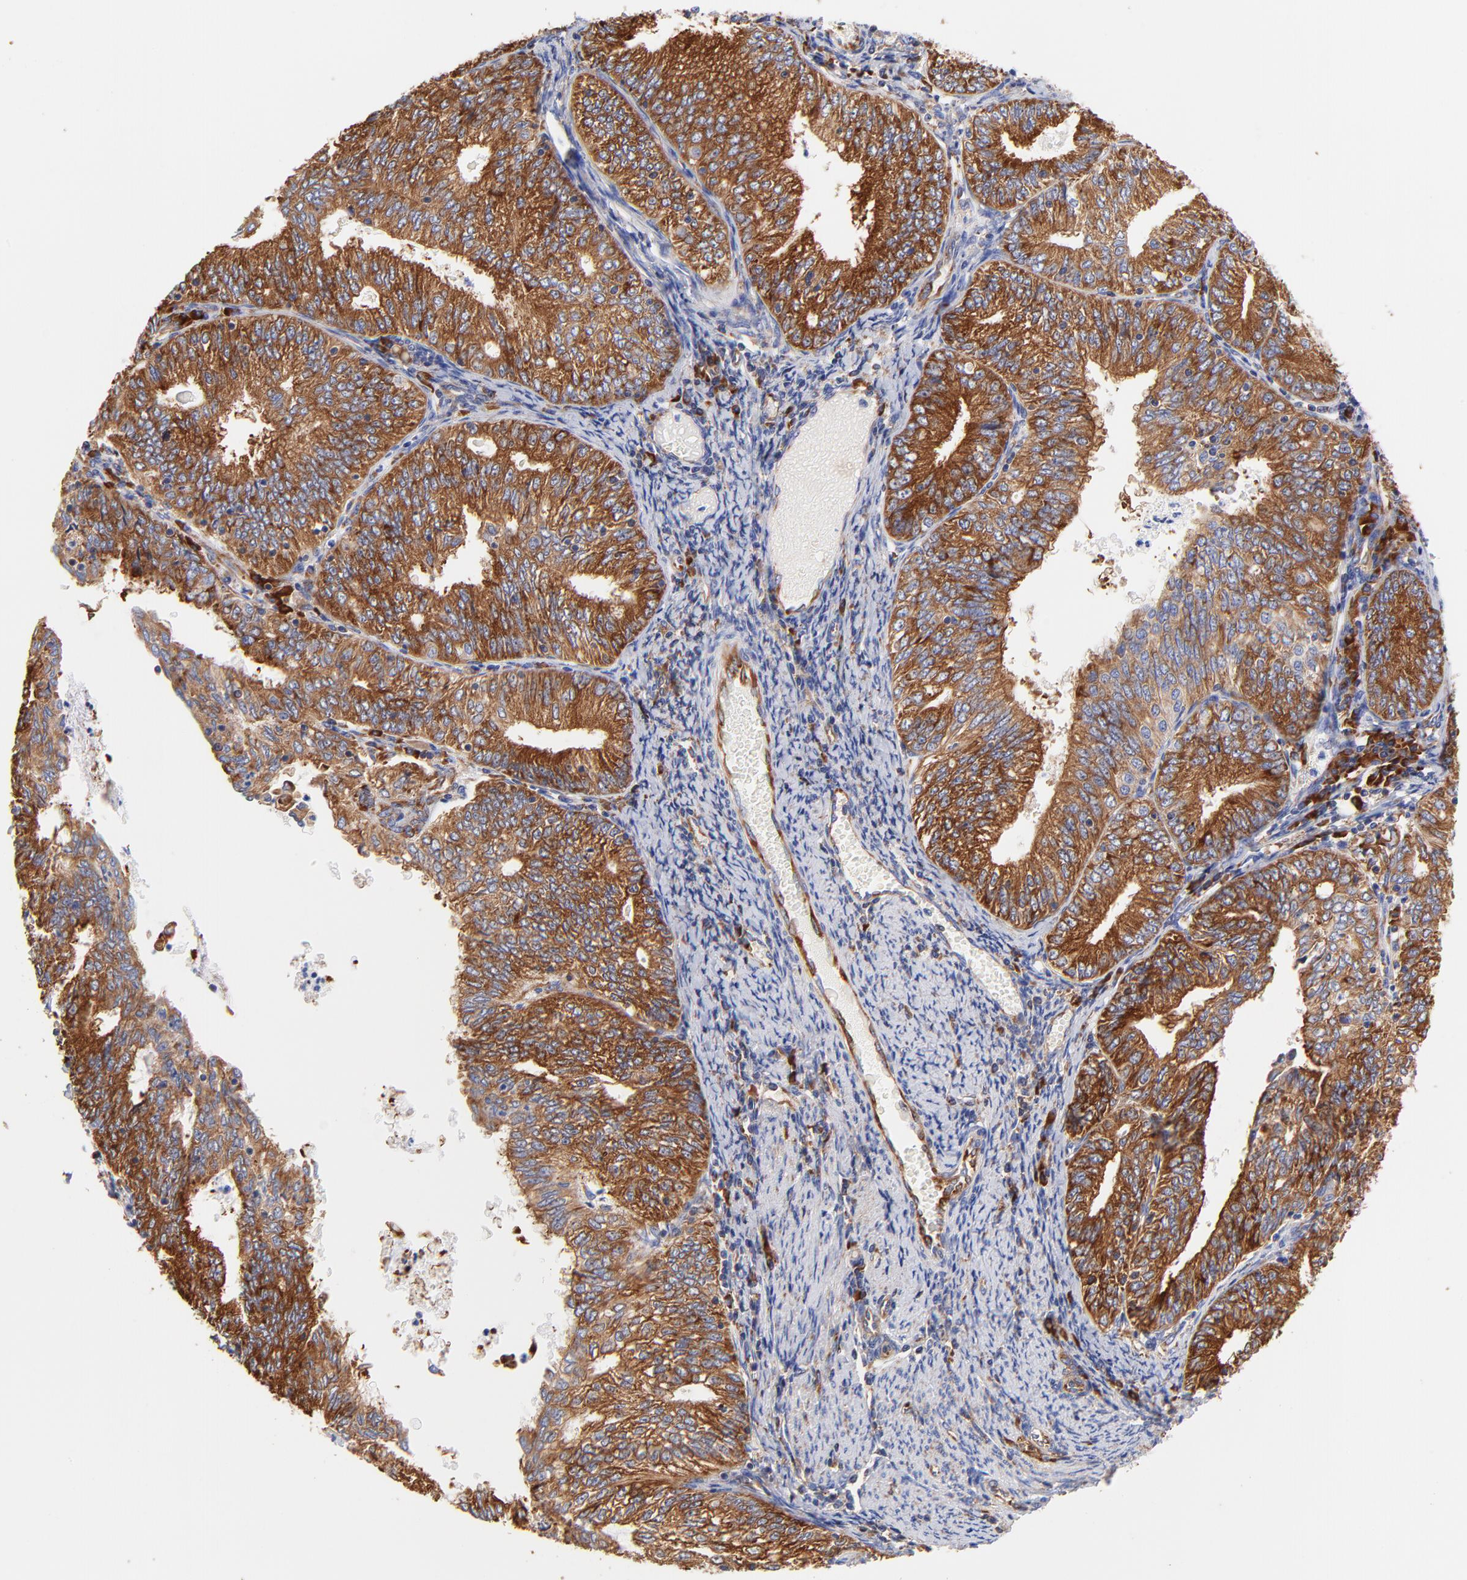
{"staining": {"intensity": "strong", "quantity": ">75%", "location": "cytoplasmic/membranous"}, "tissue": "endometrial cancer", "cell_type": "Tumor cells", "image_type": "cancer", "snomed": [{"axis": "morphology", "description": "Adenocarcinoma, NOS"}, {"axis": "topography", "description": "Endometrium"}], "caption": "Human endometrial adenocarcinoma stained with a brown dye exhibits strong cytoplasmic/membranous positive staining in approximately >75% of tumor cells.", "gene": "RPL27", "patient": {"sex": "female", "age": 69}}